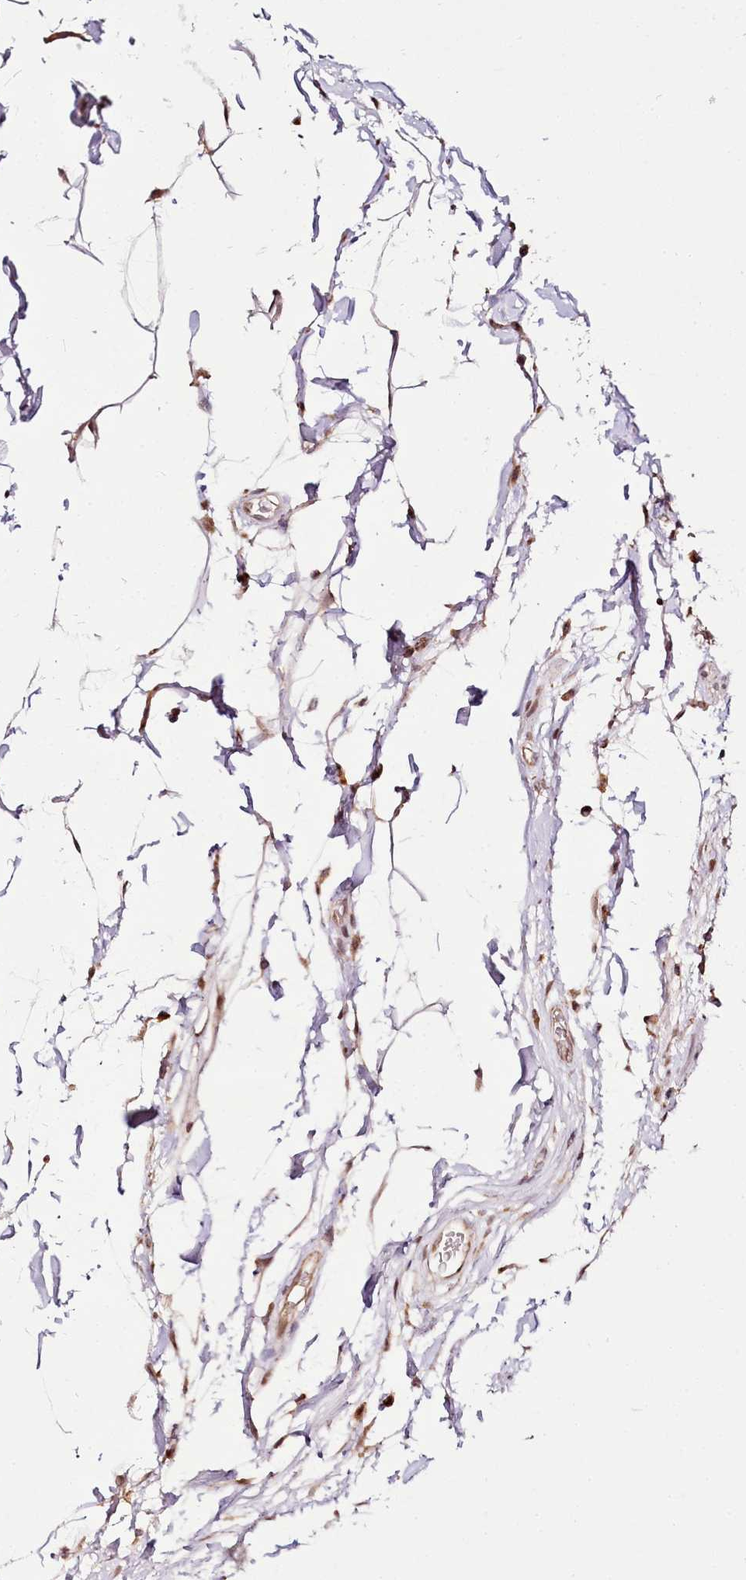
{"staining": {"intensity": "weak", "quantity": ">75%", "location": "cytoplasmic/membranous"}, "tissue": "colon", "cell_type": "Endothelial cells", "image_type": "normal", "snomed": [{"axis": "morphology", "description": "Normal tissue, NOS"}, {"axis": "topography", "description": "Colon"}], "caption": "IHC histopathology image of unremarkable colon stained for a protein (brown), which demonstrates low levels of weak cytoplasmic/membranous staining in approximately >75% of endothelial cells.", "gene": "EDIL3", "patient": {"sex": "female", "age": 79}}